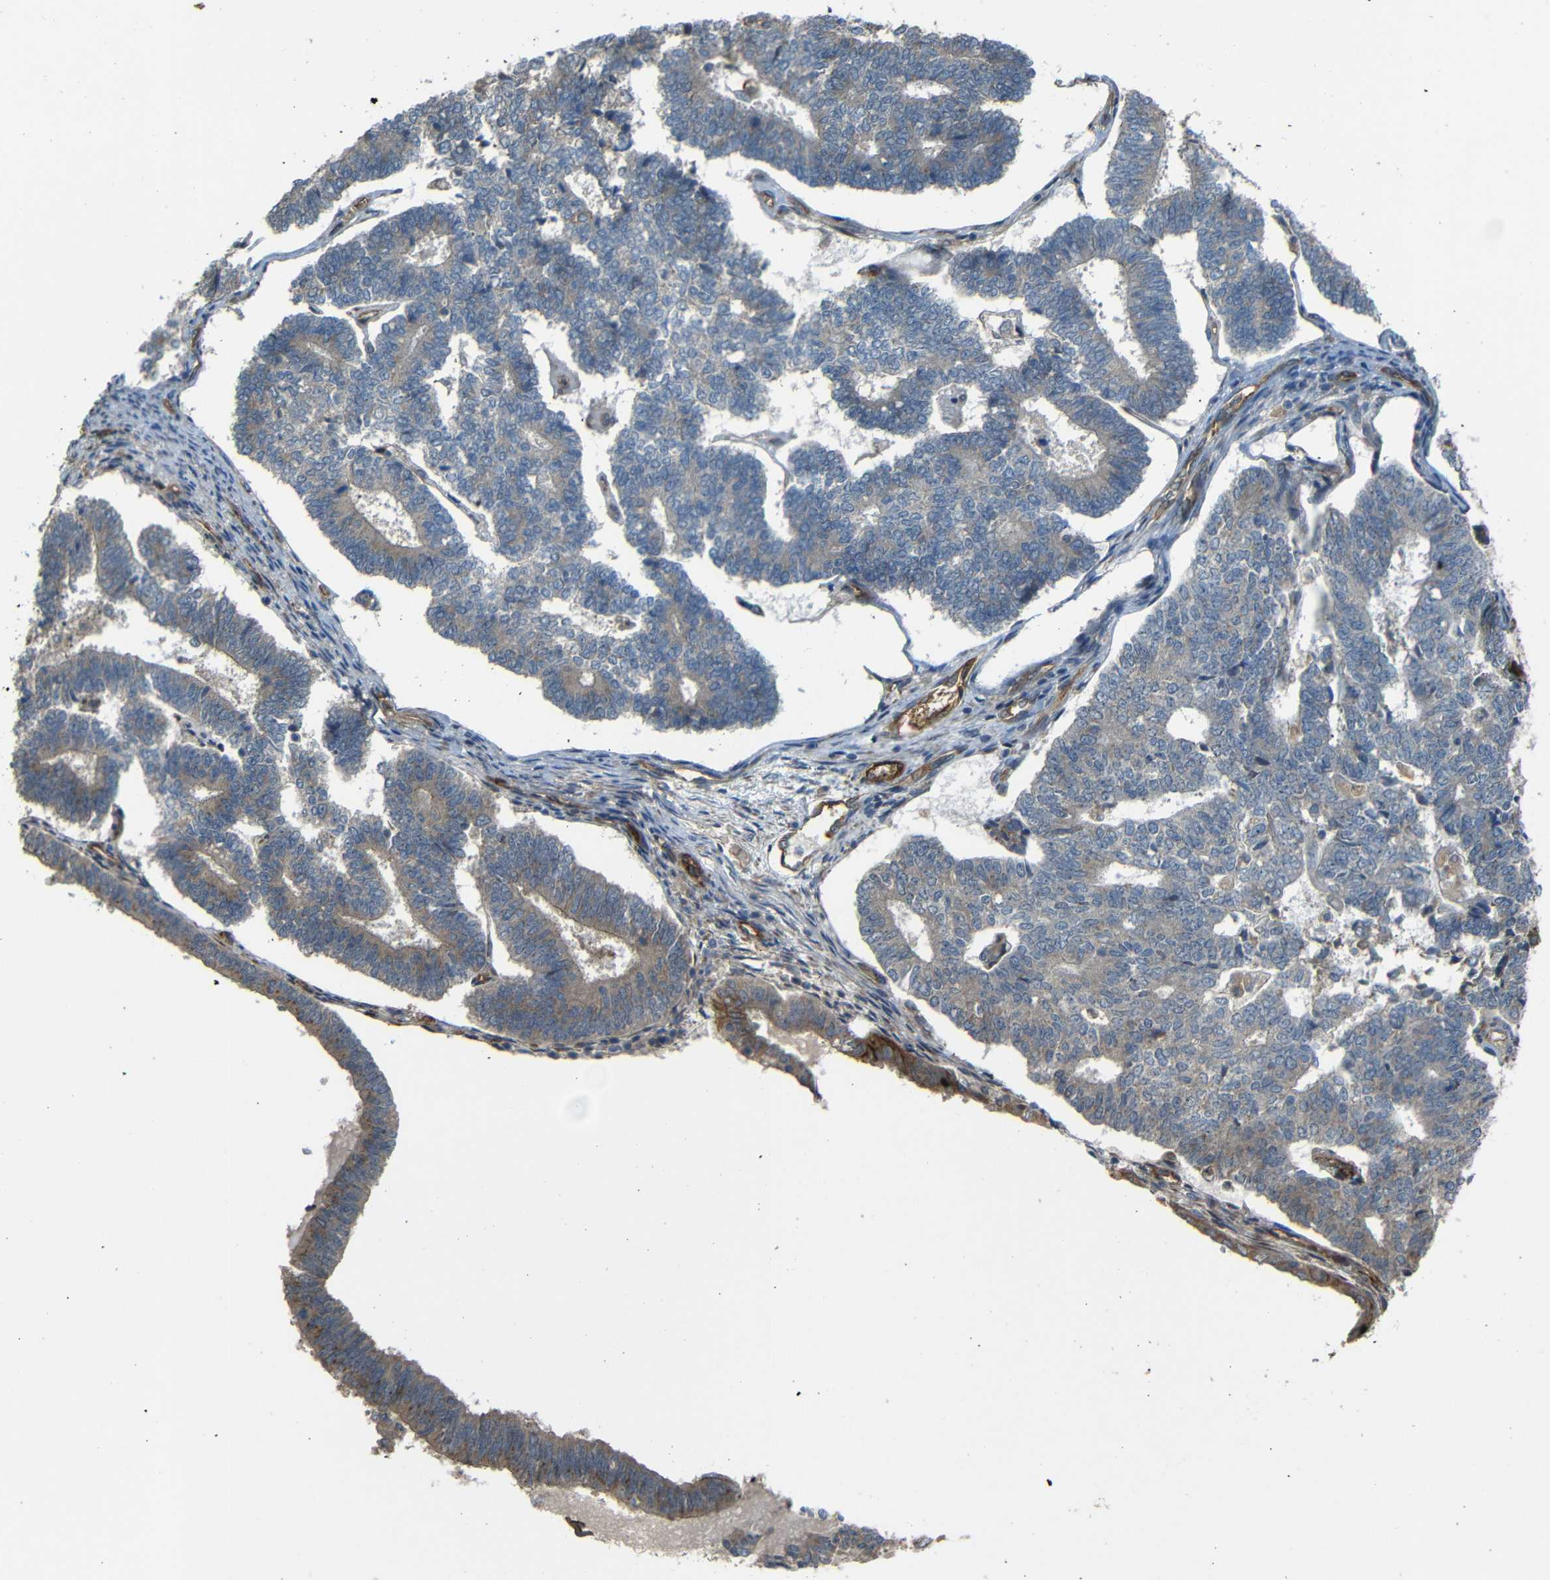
{"staining": {"intensity": "weak", "quantity": "25%-75%", "location": "cytoplasmic/membranous"}, "tissue": "endometrial cancer", "cell_type": "Tumor cells", "image_type": "cancer", "snomed": [{"axis": "morphology", "description": "Adenocarcinoma, NOS"}, {"axis": "topography", "description": "Endometrium"}], "caption": "Endometrial cancer stained for a protein (brown) shows weak cytoplasmic/membranous positive expression in about 25%-75% of tumor cells.", "gene": "RELL1", "patient": {"sex": "female", "age": 70}}